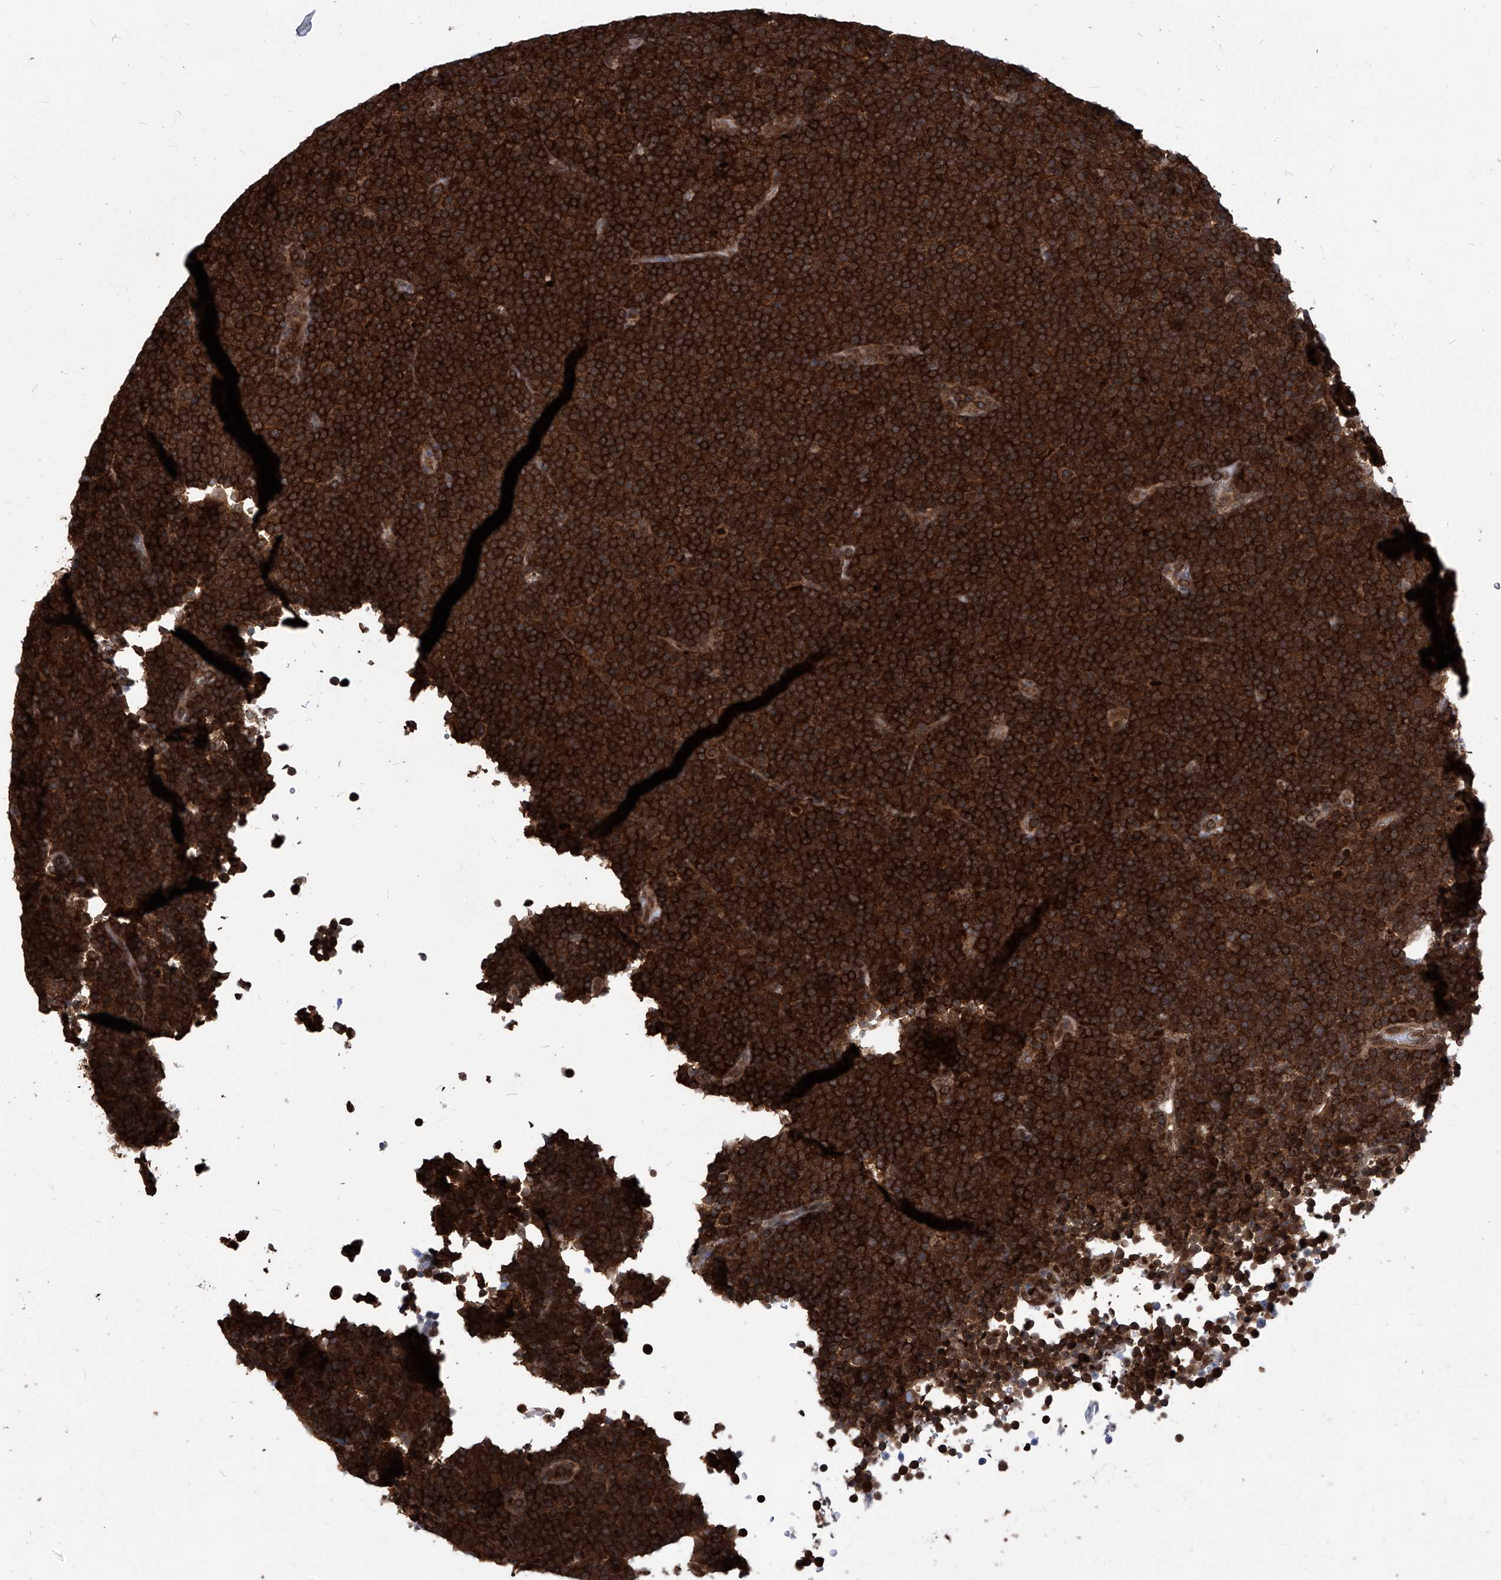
{"staining": {"intensity": "strong", "quantity": ">75%", "location": "cytoplasmic/membranous"}, "tissue": "lymphoma", "cell_type": "Tumor cells", "image_type": "cancer", "snomed": [{"axis": "morphology", "description": "Malignant lymphoma, non-Hodgkin's type, Low grade"}, {"axis": "topography", "description": "Lymph node"}], "caption": "Immunohistochemical staining of low-grade malignant lymphoma, non-Hodgkin's type reveals strong cytoplasmic/membranous protein expression in about >75% of tumor cells.", "gene": "PSMB1", "patient": {"sex": "female", "age": 67}}